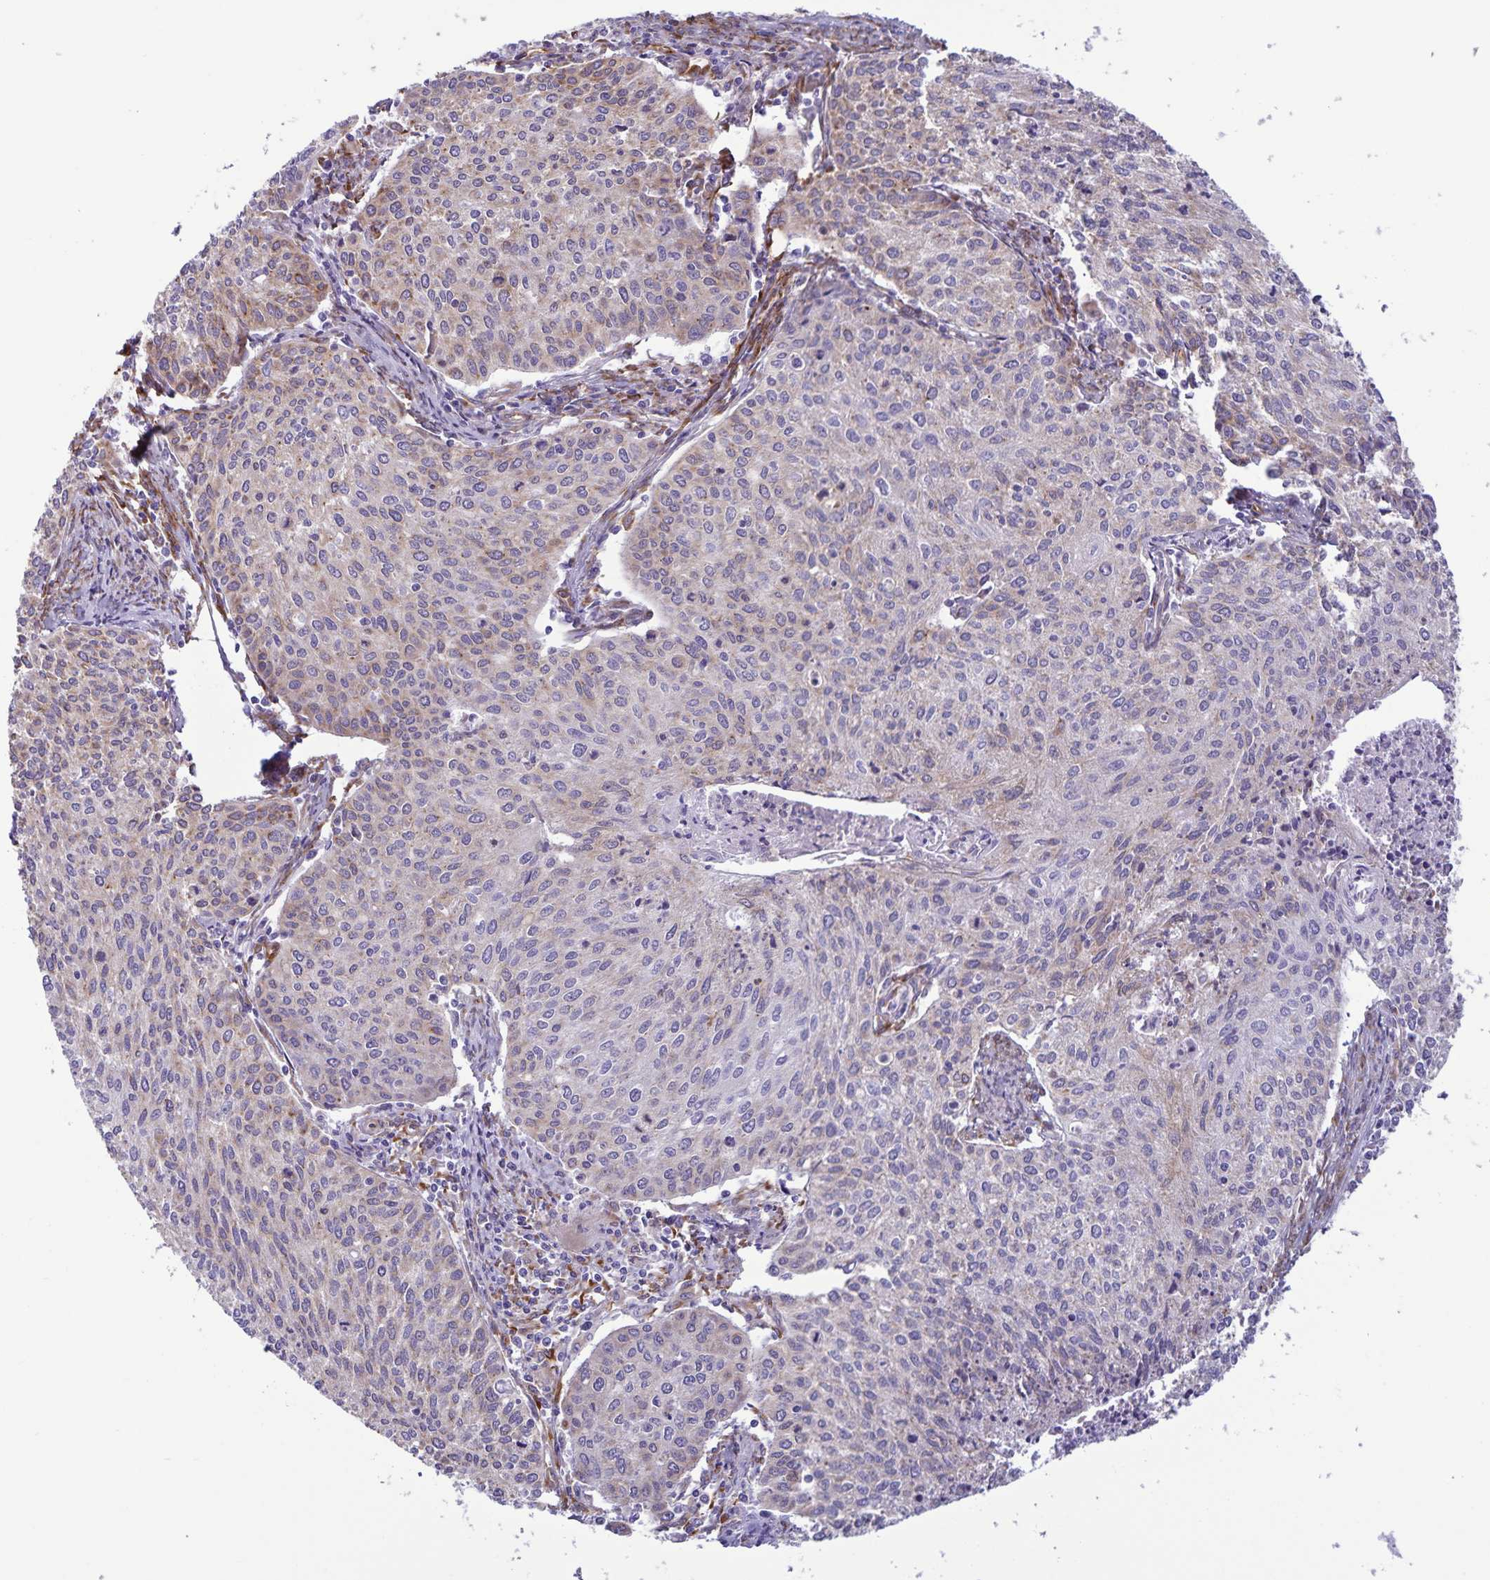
{"staining": {"intensity": "weak", "quantity": "25%-75%", "location": "cytoplasmic/membranous"}, "tissue": "cervical cancer", "cell_type": "Tumor cells", "image_type": "cancer", "snomed": [{"axis": "morphology", "description": "Squamous cell carcinoma, NOS"}, {"axis": "topography", "description": "Cervix"}], "caption": "The photomicrograph demonstrates immunohistochemical staining of cervical cancer. There is weak cytoplasmic/membranous staining is appreciated in about 25%-75% of tumor cells.", "gene": "RCN1", "patient": {"sex": "female", "age": 38}}